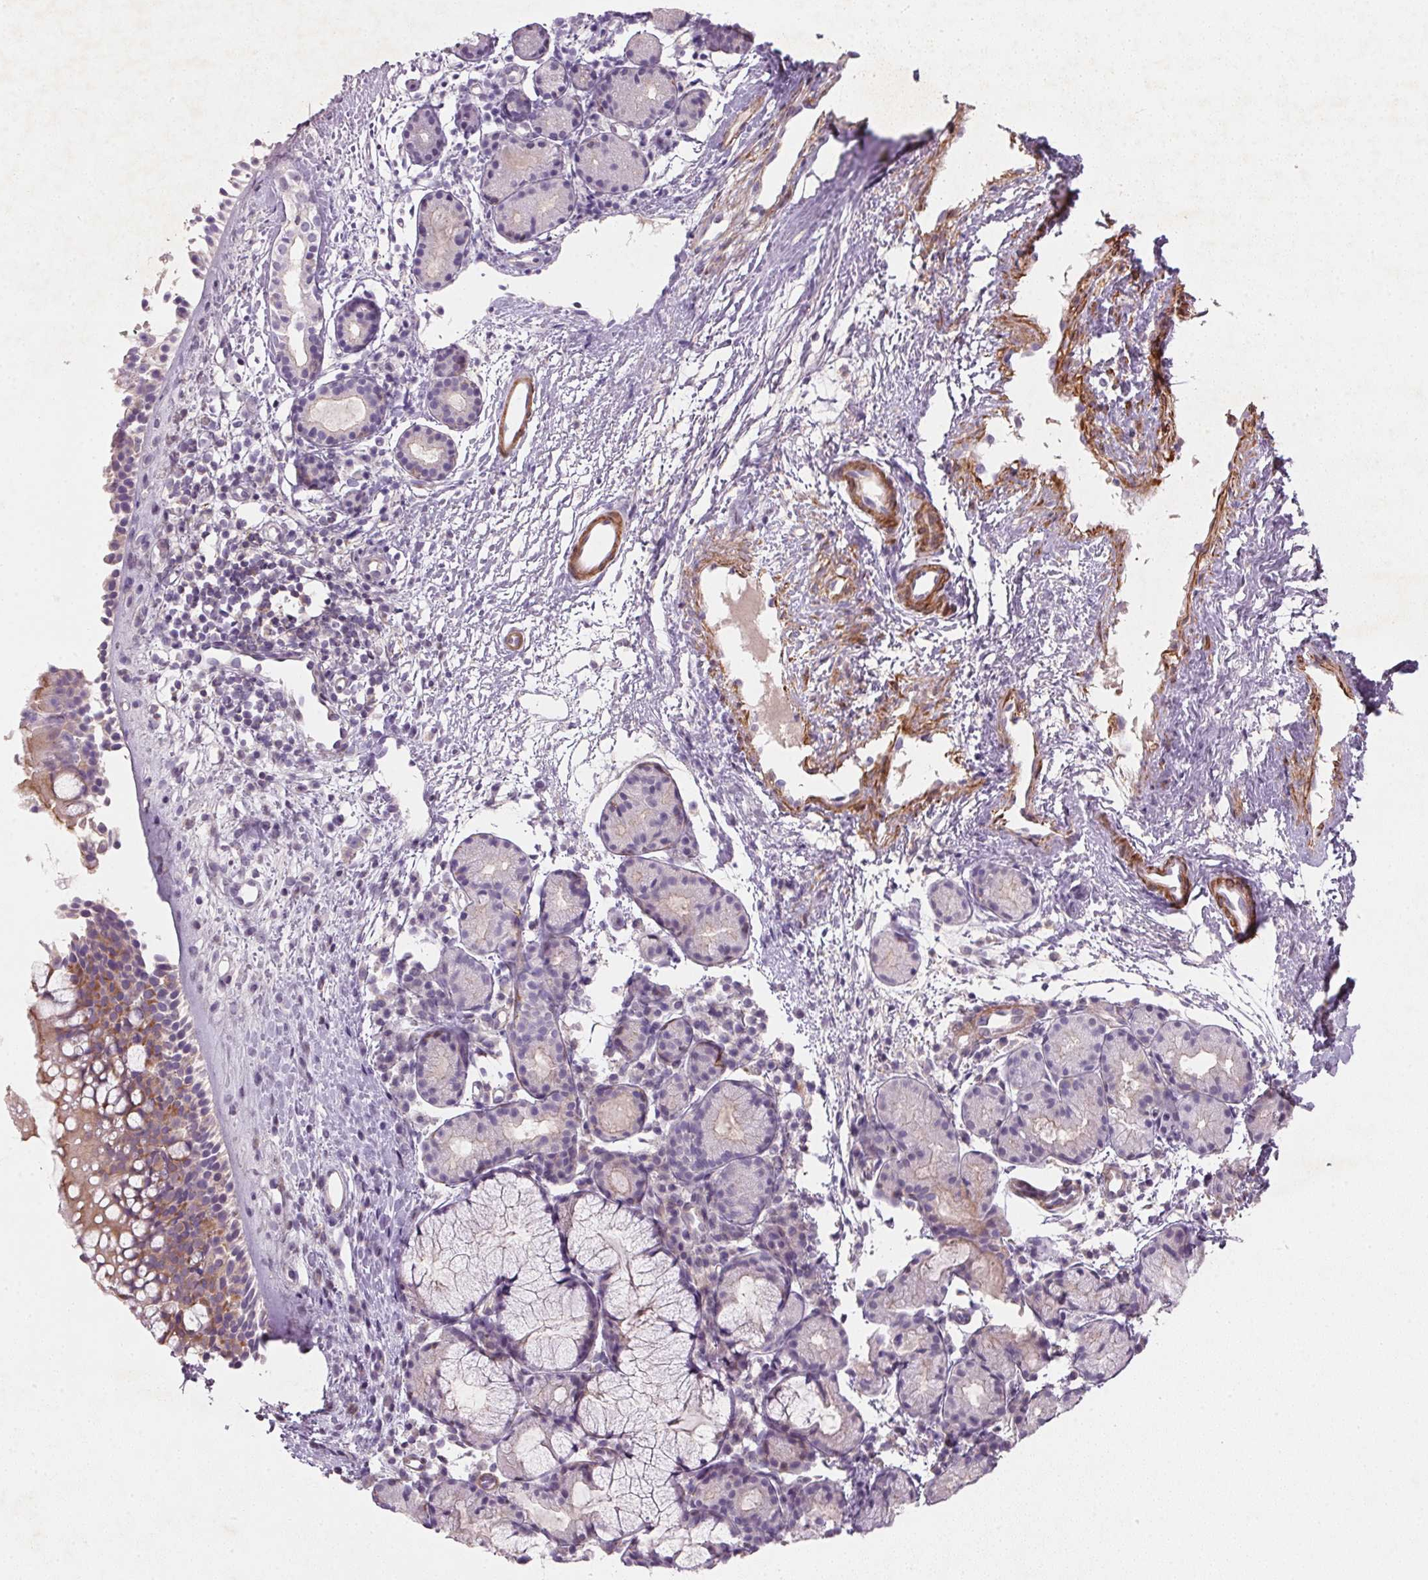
{"staining": {"intensity": "moderate", "quantity": "25%-75%", "location": "cytoplasmic/membranous"}, "tissue": "nasopharynx", "cell_type": "Respiratory epithelial cells", "image_type": "normal", "snomed": [{"axis": "morphology", "description": "Normal tissue, NOS"}, {"axis": "topography", "description": "Nasopharynx"}], "caption": "DAB immunohistochemical staining of benign nasopharynx exhibits moderate cytoplasmic/membranous protein staining in about 25%-75% of respiratory epithelial cells.", "gene": "KCNK15", "patient": {"sex": "male", "age": 58}}